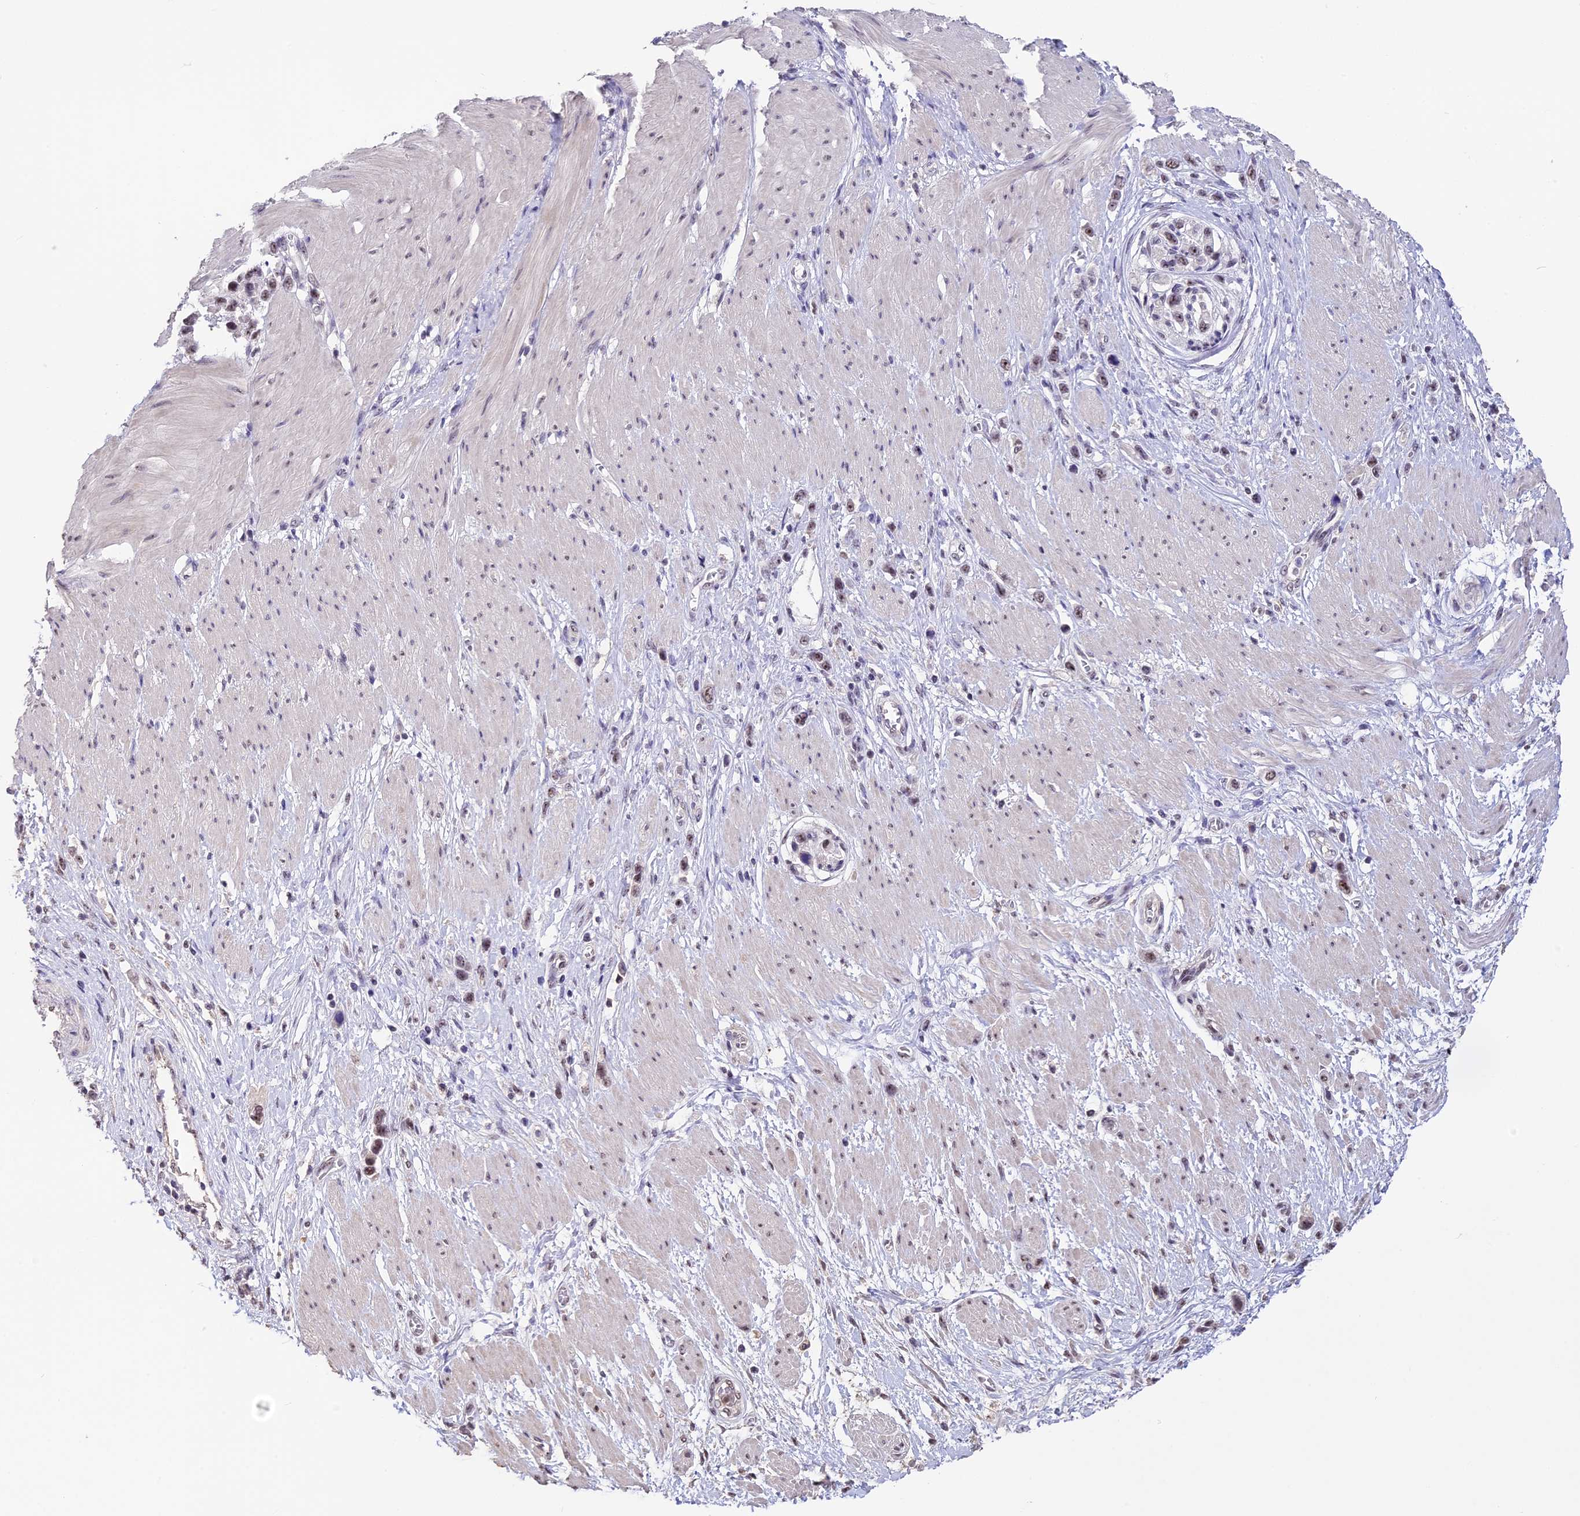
{"staining": {"intensity": "weak", "quantity": "<25%", "location": "nuclear"}, "tissue": "stomach cancer", "cell_type": "Tumor cells", "image_type": "cancer", "snomed": [{"axis": "morphology", "description": "Normal tissue, NOS"}, {"axis": "morphology", "description": "Adenocarcinoma, NOS"}, {"axis": "topography", "description": "Stomach, upper"}, {"axis": "topography", "description": "Stomach"}], "caption": "Tumor cells show no significant protein positivity in adenocarcinoma (stomach).", "gene": "SETD2", "patient": {"sex": "female", "age": 65}}